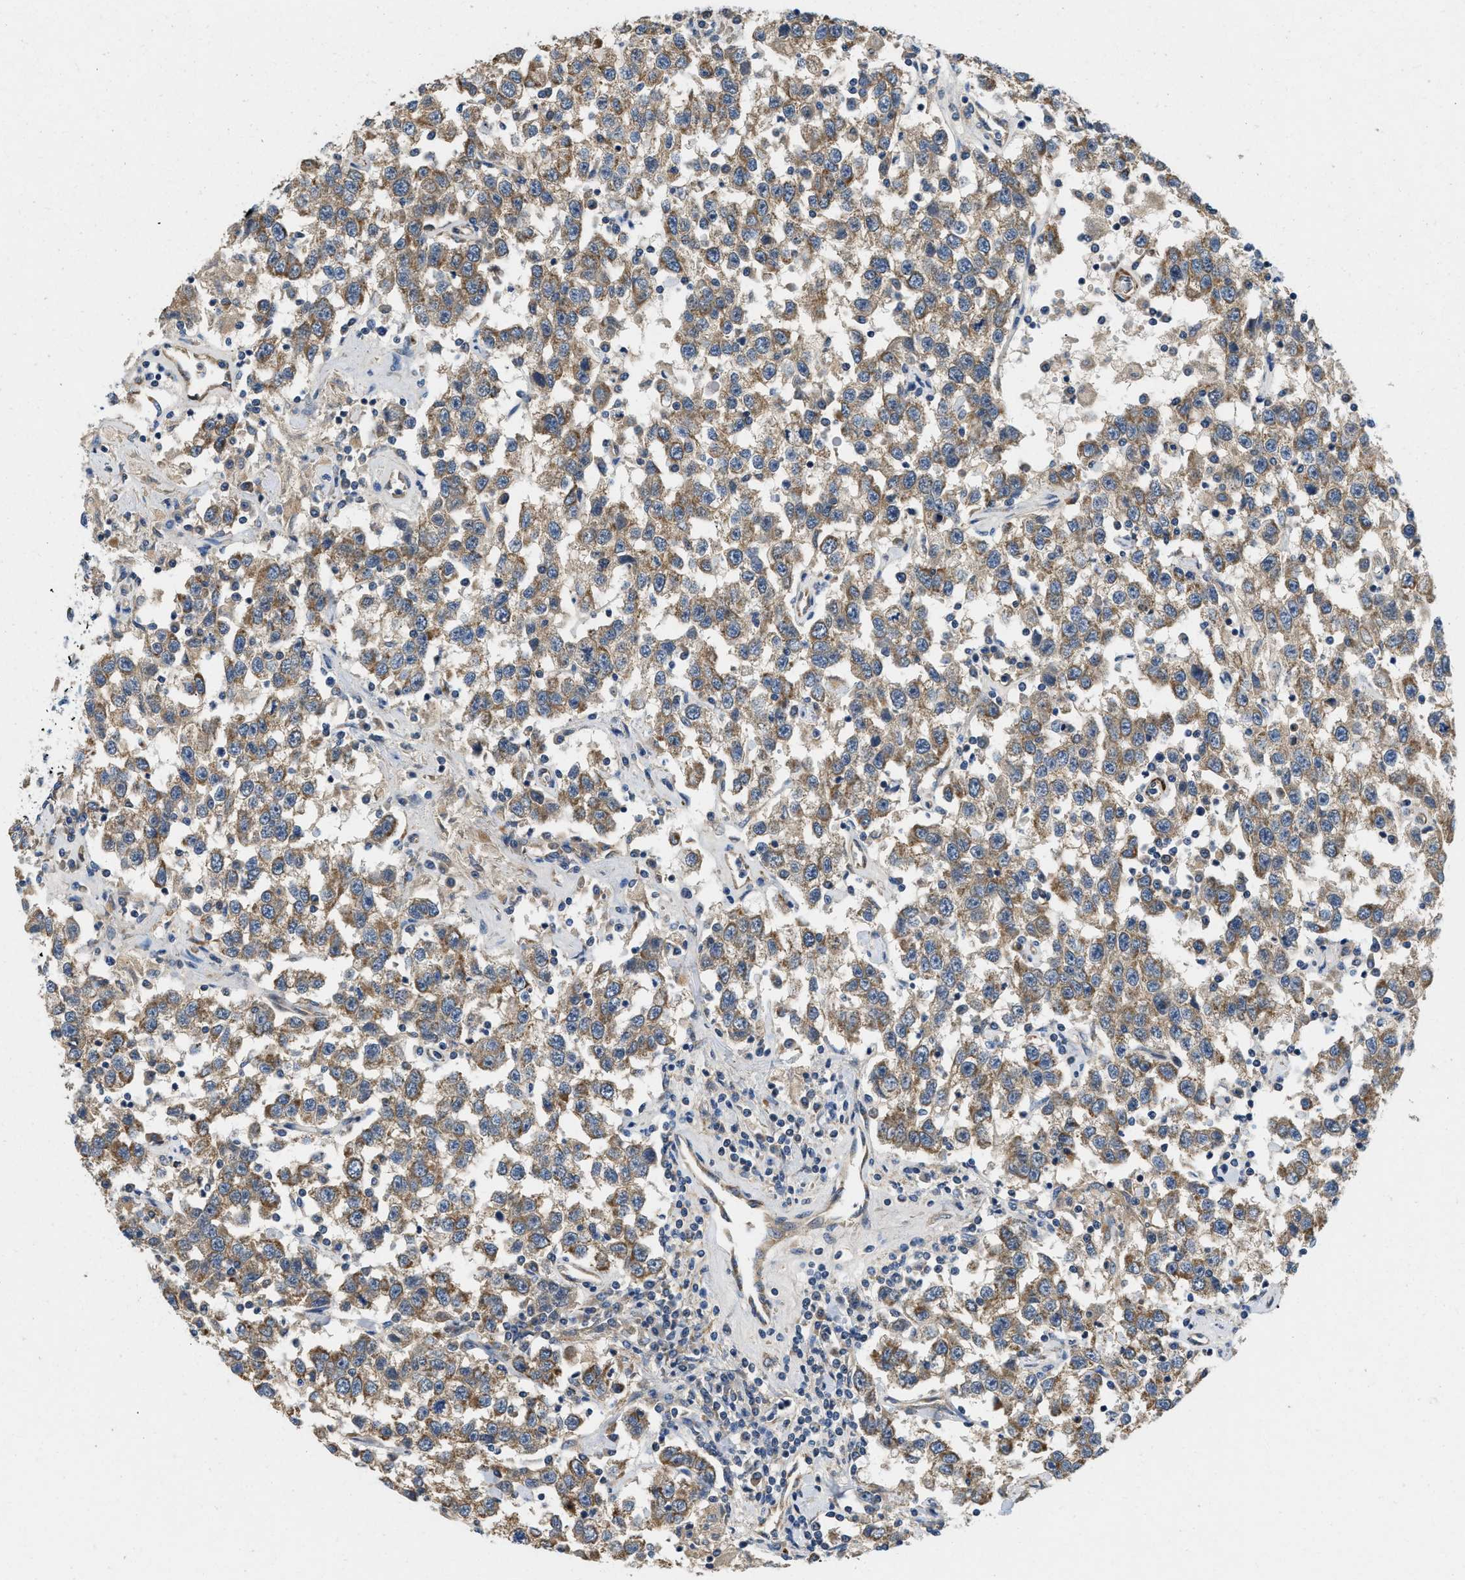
{"staining": {"intensity": "moderate", "quantity": ">75%", "location": "cytoplasmic/membranous"}, "tissue": "testis cancer", "cell_type": "Tumor cells", "image_type": "cancer", "snomed": [{"axis": "morphology", "description": "Seminoma, NOS"}, {"axis": "topography", "description": "Testis"}], "caption": "Immunohistochemistry photomicrograph of human seminoma (testis) stained for a protein (brown), which exhibits medium levels of moderate cytoplasmic/membranous positivity in about >75% of tumor cells.", "gene": "ZNF599", "patient": {"sex": "male", "age": 41}}